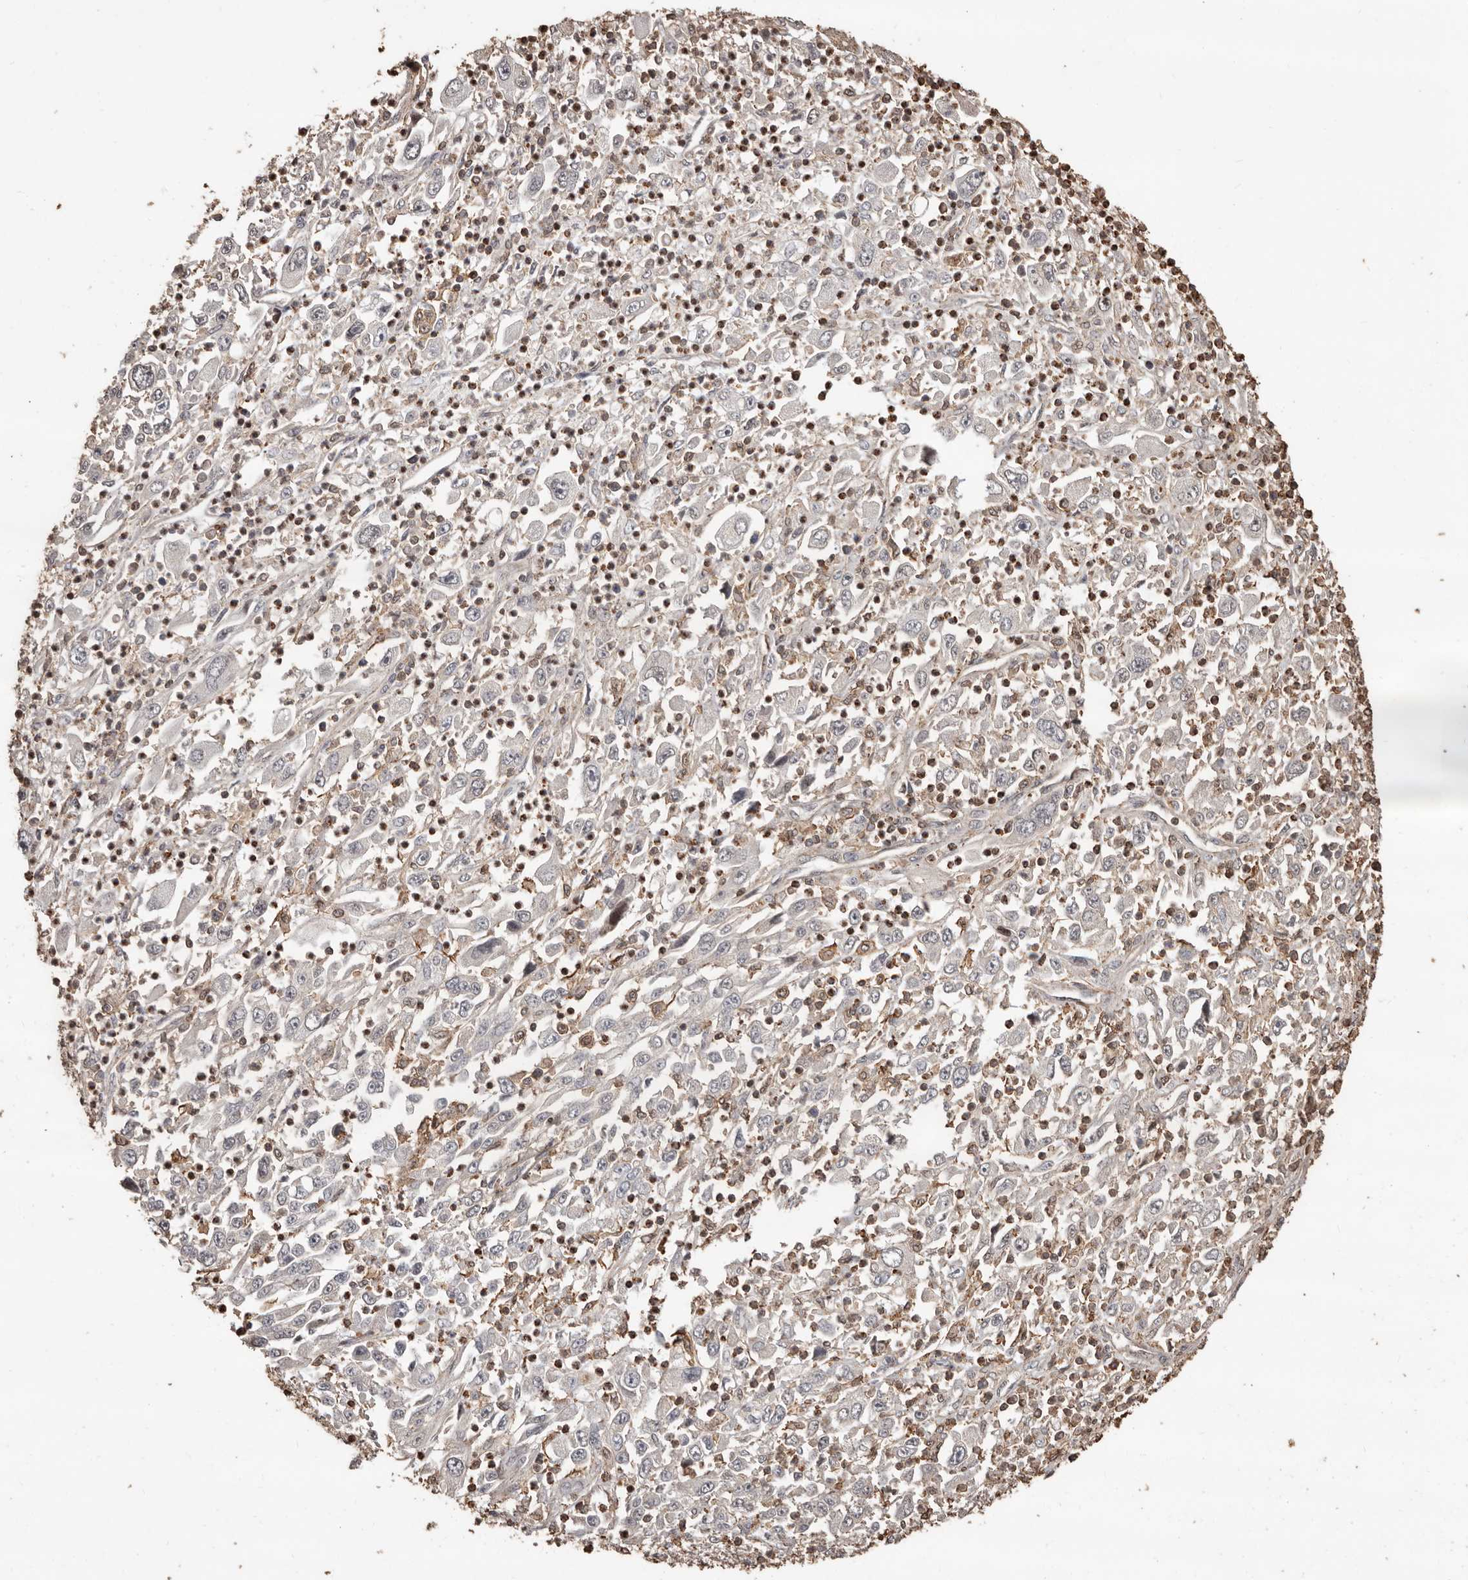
{"staining": {"intensity": "negative", "quantity": "none", "location": "none"}, "tissue": "melanoma", "cell_type": "Tumor cells", "image_type": "cancer", "snomed": [{"axis": "morphology", "description": "Malignant melanoma, Metastatic site"}, {"axis": "topography", "description": "Skin"}], "caption": "Immunohistochemistry (IHC) histopathology image of neoplastic tissue: melanoma stained with DAB (3,3'-diaminobenzidine) displays no significant protein positivity in tumor cells.", "gene": "GSK3A", "patient": {"sex": "female", "age": 56}}